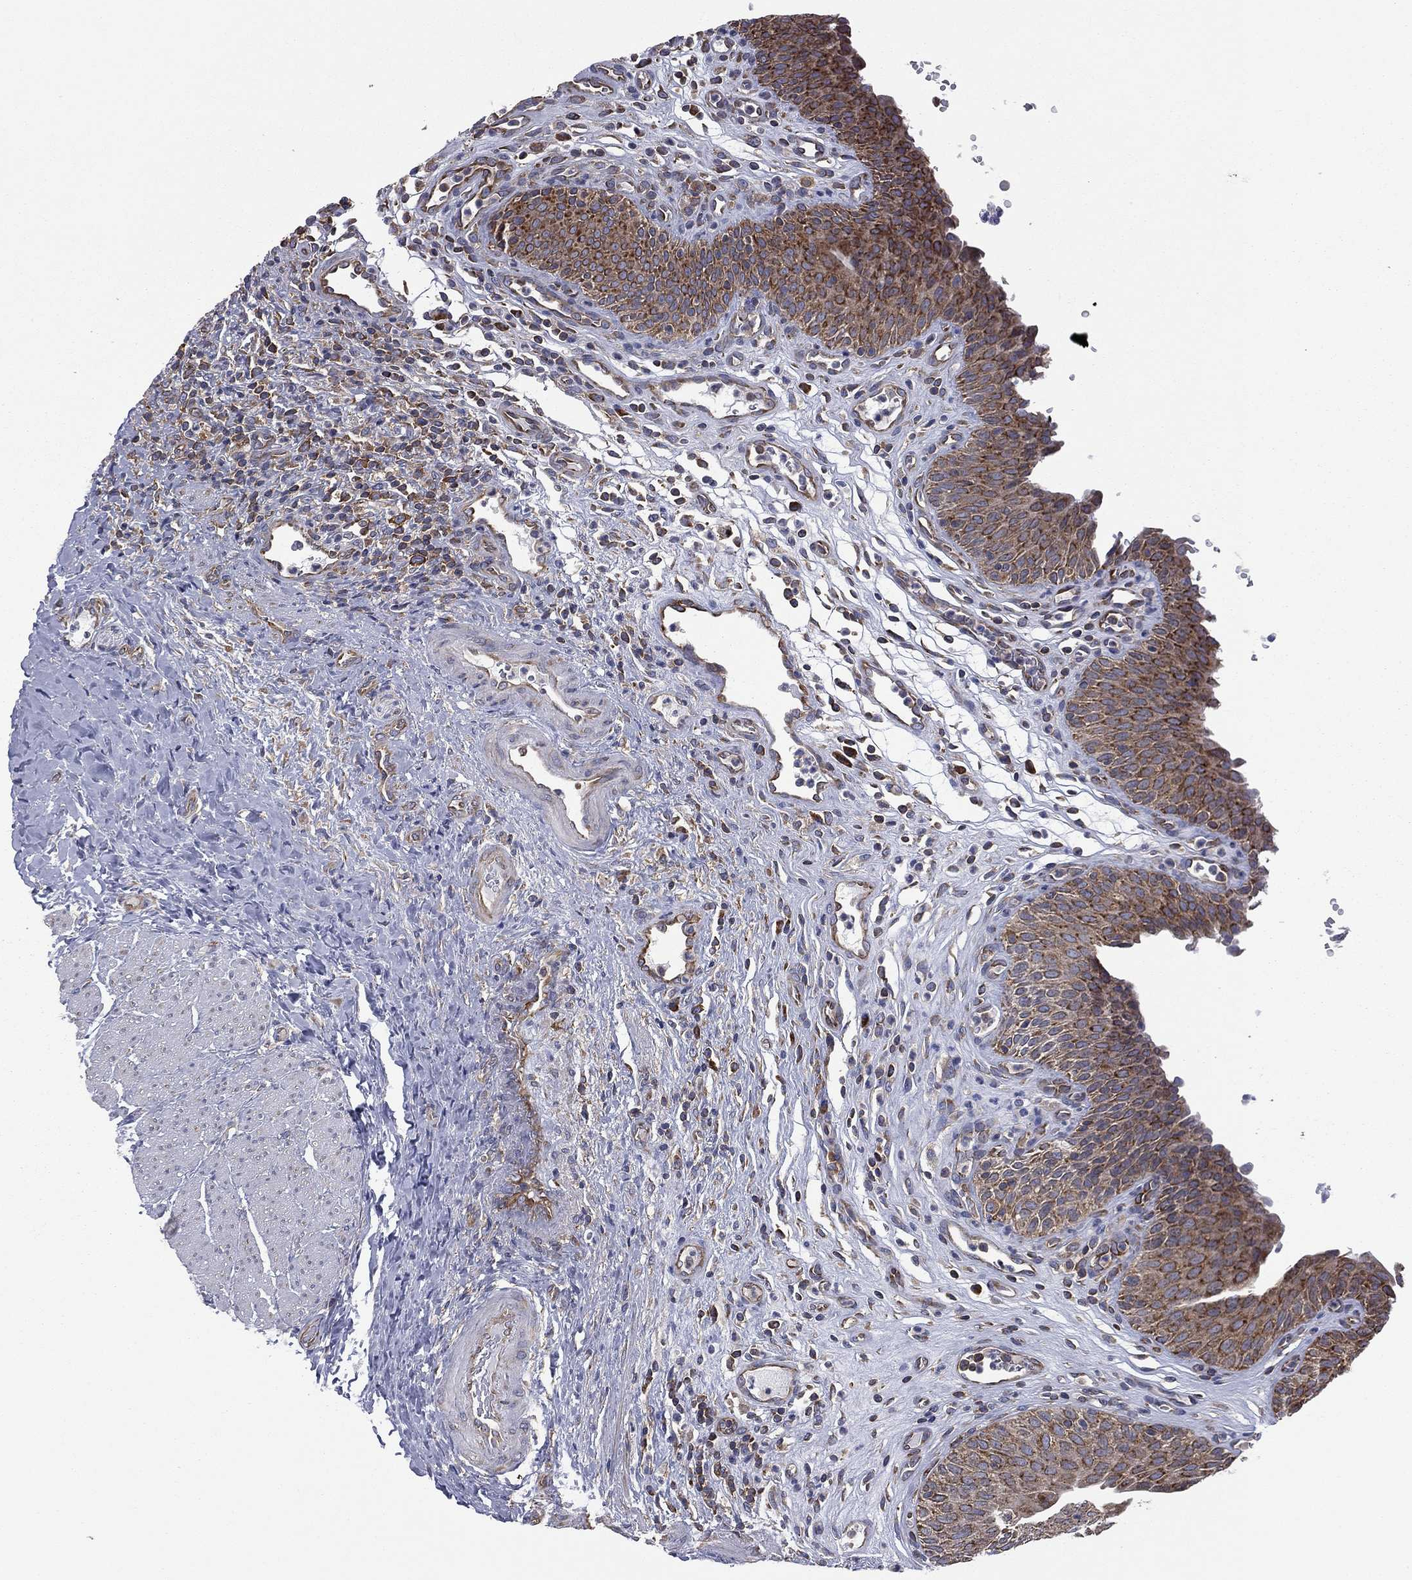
{"staining": {"intensity": "strong", "quantity": ">75%", "location": "cytoplasmic/membranous"}, "tissue": "urinary bladder", "cell_type": "Urothelial cells", "image_type": "normal", "snomed": [{"axis": "morphology", "description": "Normal tissue, NOS"}, {"axis": "topography", "description": "Urinary bladder"}], "caption": "This image demonstrates immunohistochemistry (IHC) staining of benign urinary bladder, with high strong cytoplasmic/membranous expression in approximately >75% of urothelial cells.", "gene": "FARSA", "patient": {"sex": "male", "age": 66}}